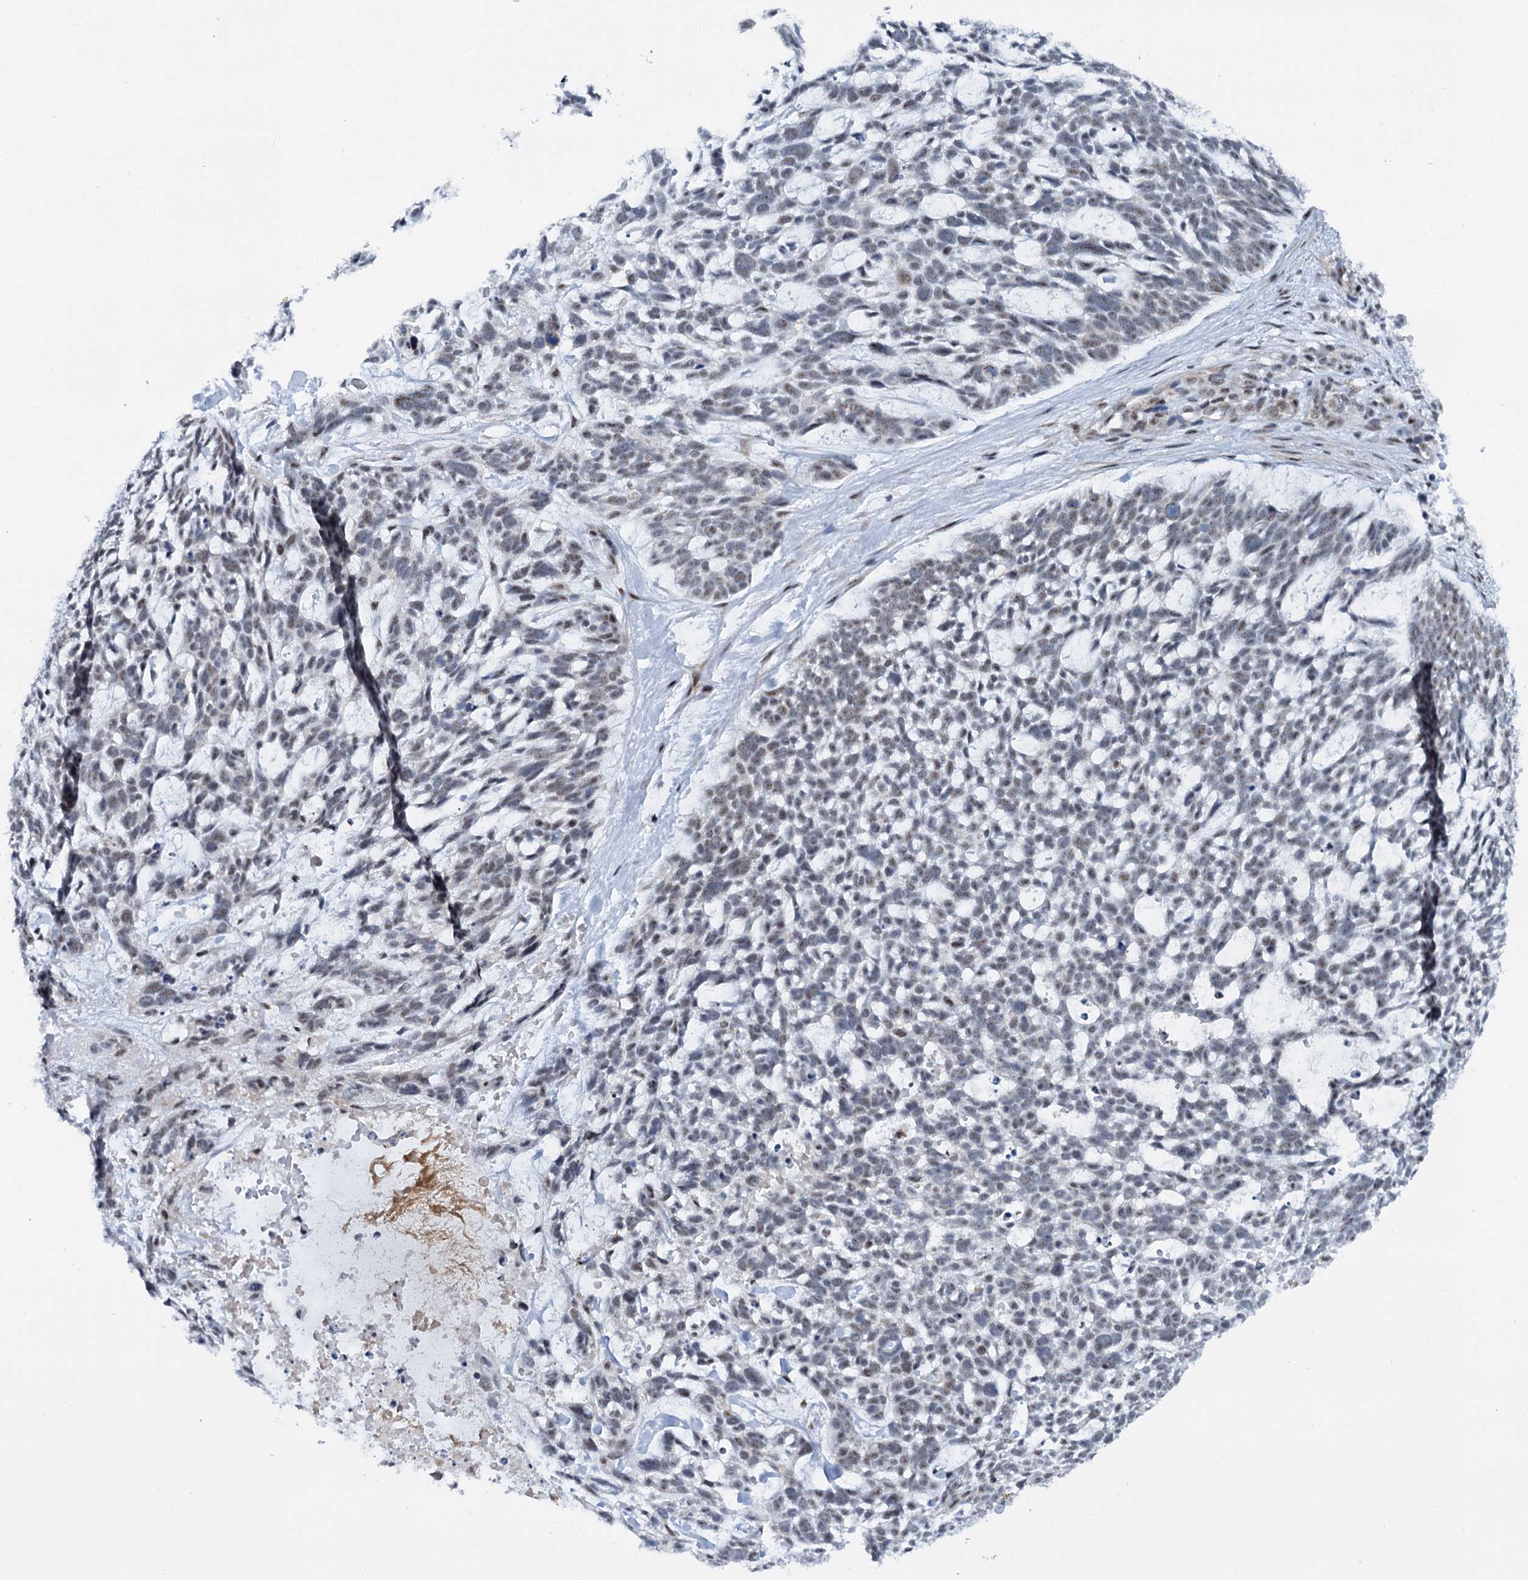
{"staining": {"intensity": "weak", "quantity": "25%-75%", "location": "nuclear"}, "tissue": "skin cancer", "cell_type": "Tumor cells", "image_type": "cancer", "snomed": [{"axis": "morphology", "description": "Basal cell carcinoma"}, {"axis": "topography", "description": "Skin"}], "caption": "IHC photomicrograph of neoplastic tissue: human skin basal cell carcinoma stained using immunohistochemistry displays low levels of weak protein expression localized specifically in the nuclear of tumor cells, appearing as a nuclear brown color.", "gene": "SREK1", "patient": {"sex": "male", "age": 88}}